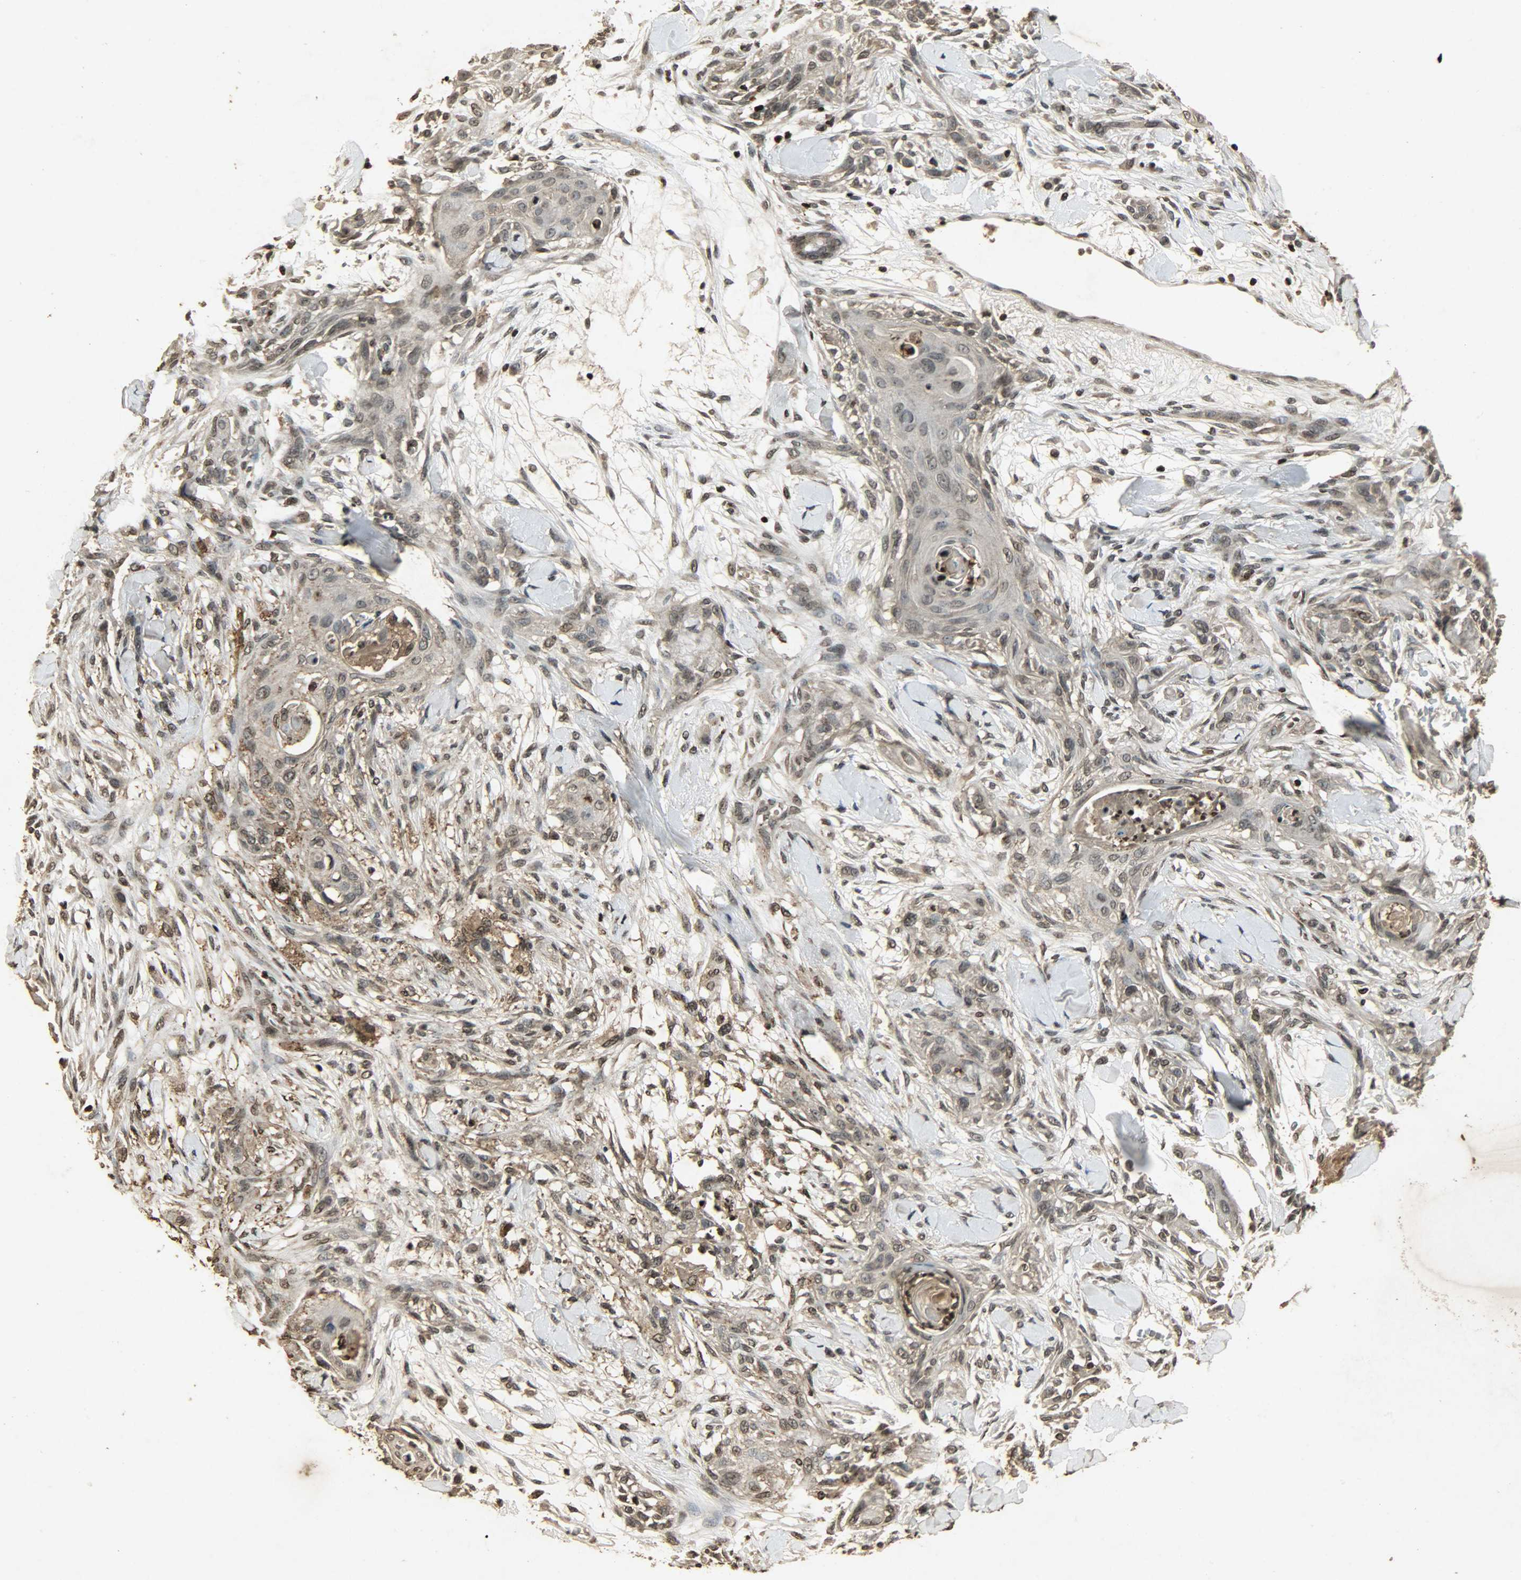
{"staining": {"intensity": "weak", "quantity": ">75%", "location": "cytoplasmic/membranous,nuclear"}, "tissue": "skin cancer", "cell_type": "Tumor cells", "image_type": "cancer", "snomed": [{"axis": "morphology", "description": "Squamous cell carcinoma, NOS"}, {"axis": "topography", "description": "Skin"}], "caption": "Tumor cells display low levels of weak cytoplasmic/membranous and nuclear positivity in approximately >75% of cells in skin squamous cell carcinoma.", "gene": "PPP3R1", "patient": {"sex": "female", "age": 59}}